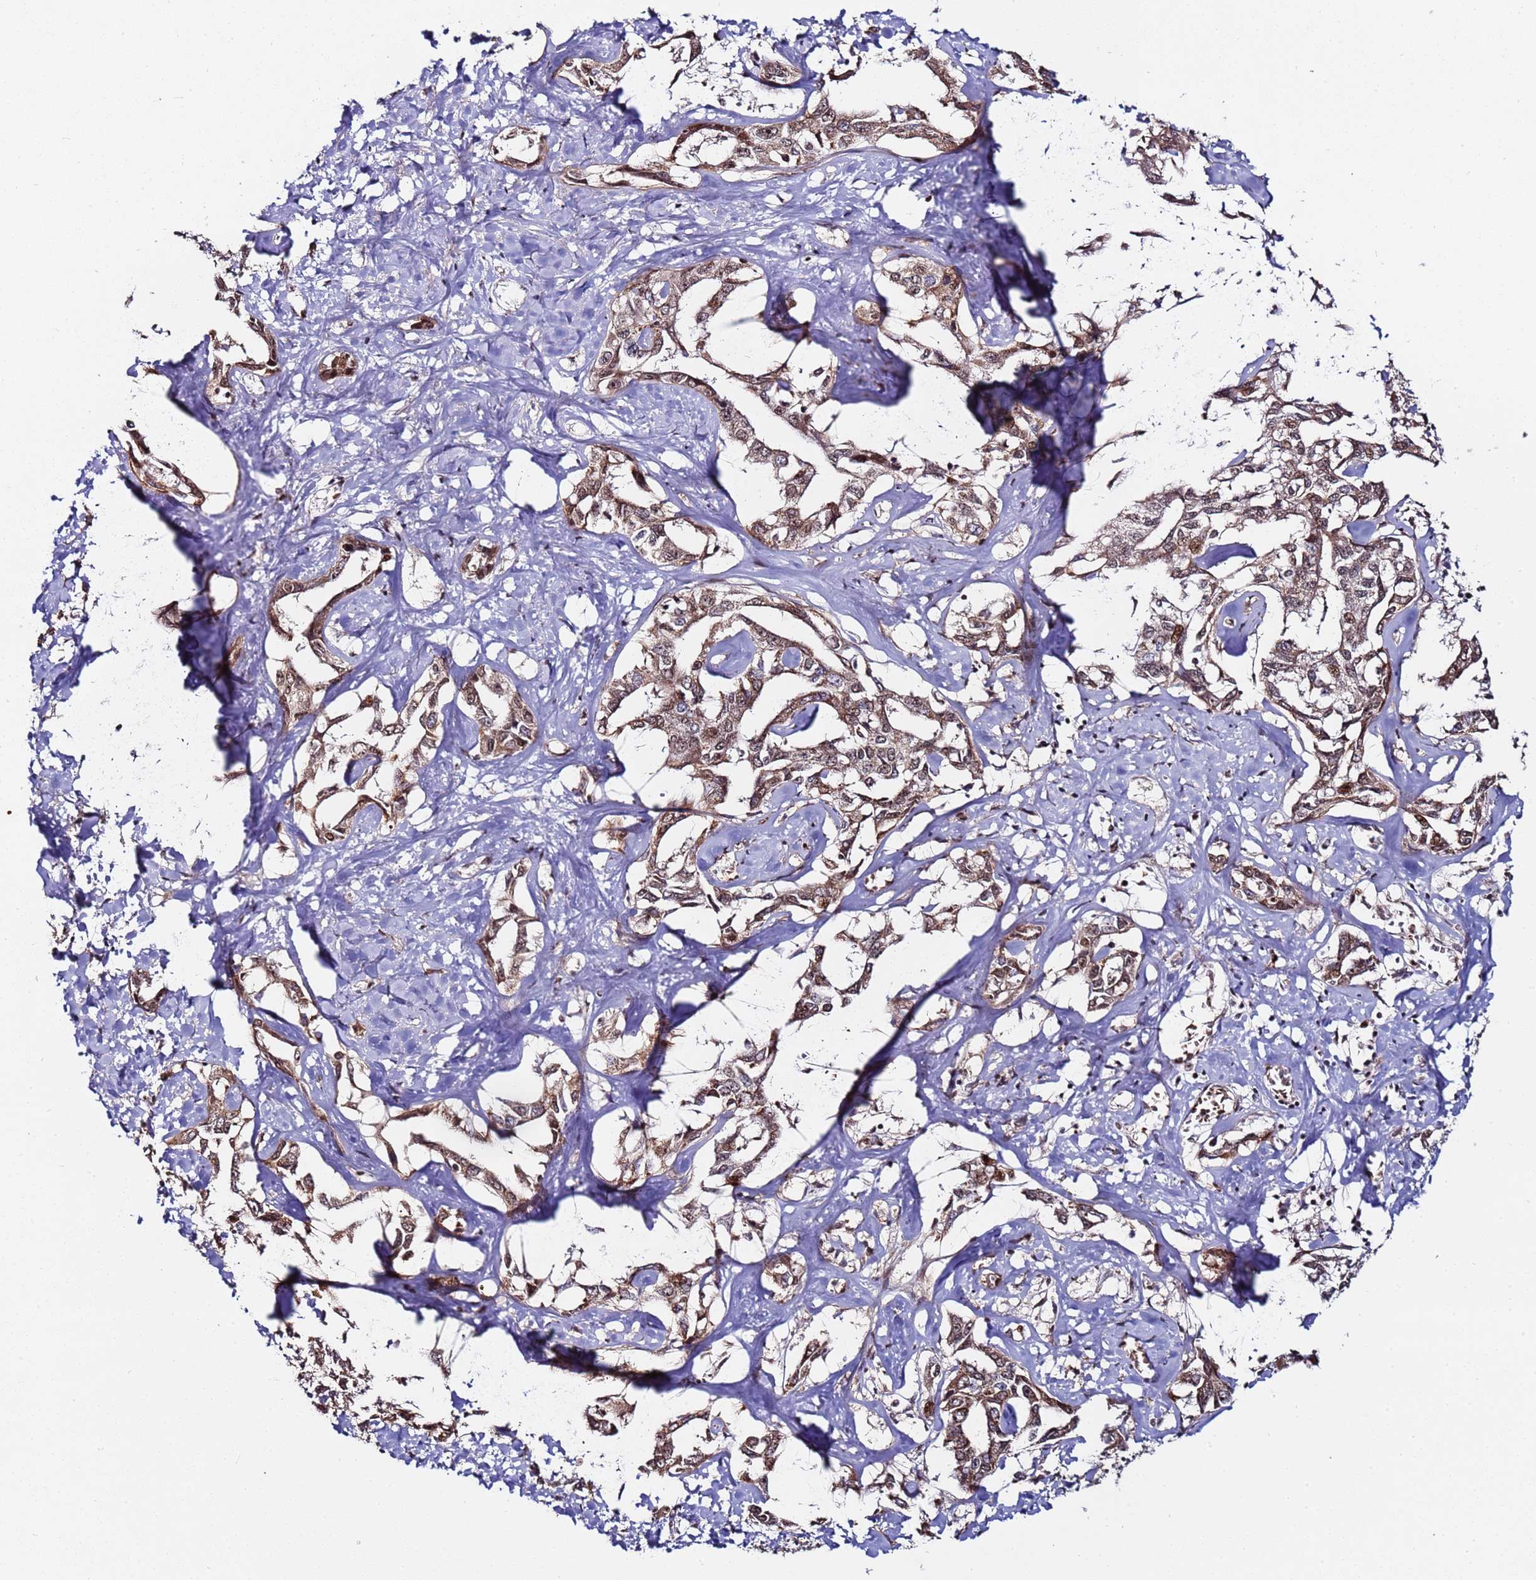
{"staining": {"intensity": "moderate", "quantity": ">75%", "location": "cytoplasmic/membranous,nuclear"}, "tissue": "liver cancer", "cell_type": "Tumor cells", "image_type": "cancer", "snomed": [{"axis": "morphology", "description": "Cholangiocarcinoma"}, {"axis": "topography", "description": "Liver"}], "caption": "High-magnification brightfield microscopy of liver cholangiocarcinoma stained with DAB (brown) and counterstained with hematoxylin (blue). tumor cells exhibit moderate cytoplasmic/membranous and nuclear positivity is appreciated in about>75% of cells. The protein of interest is shown in brown color, while the nuclei are stained blue.", "gene": "PPM1H", "patient": {"sex": "male", "age": 59}}